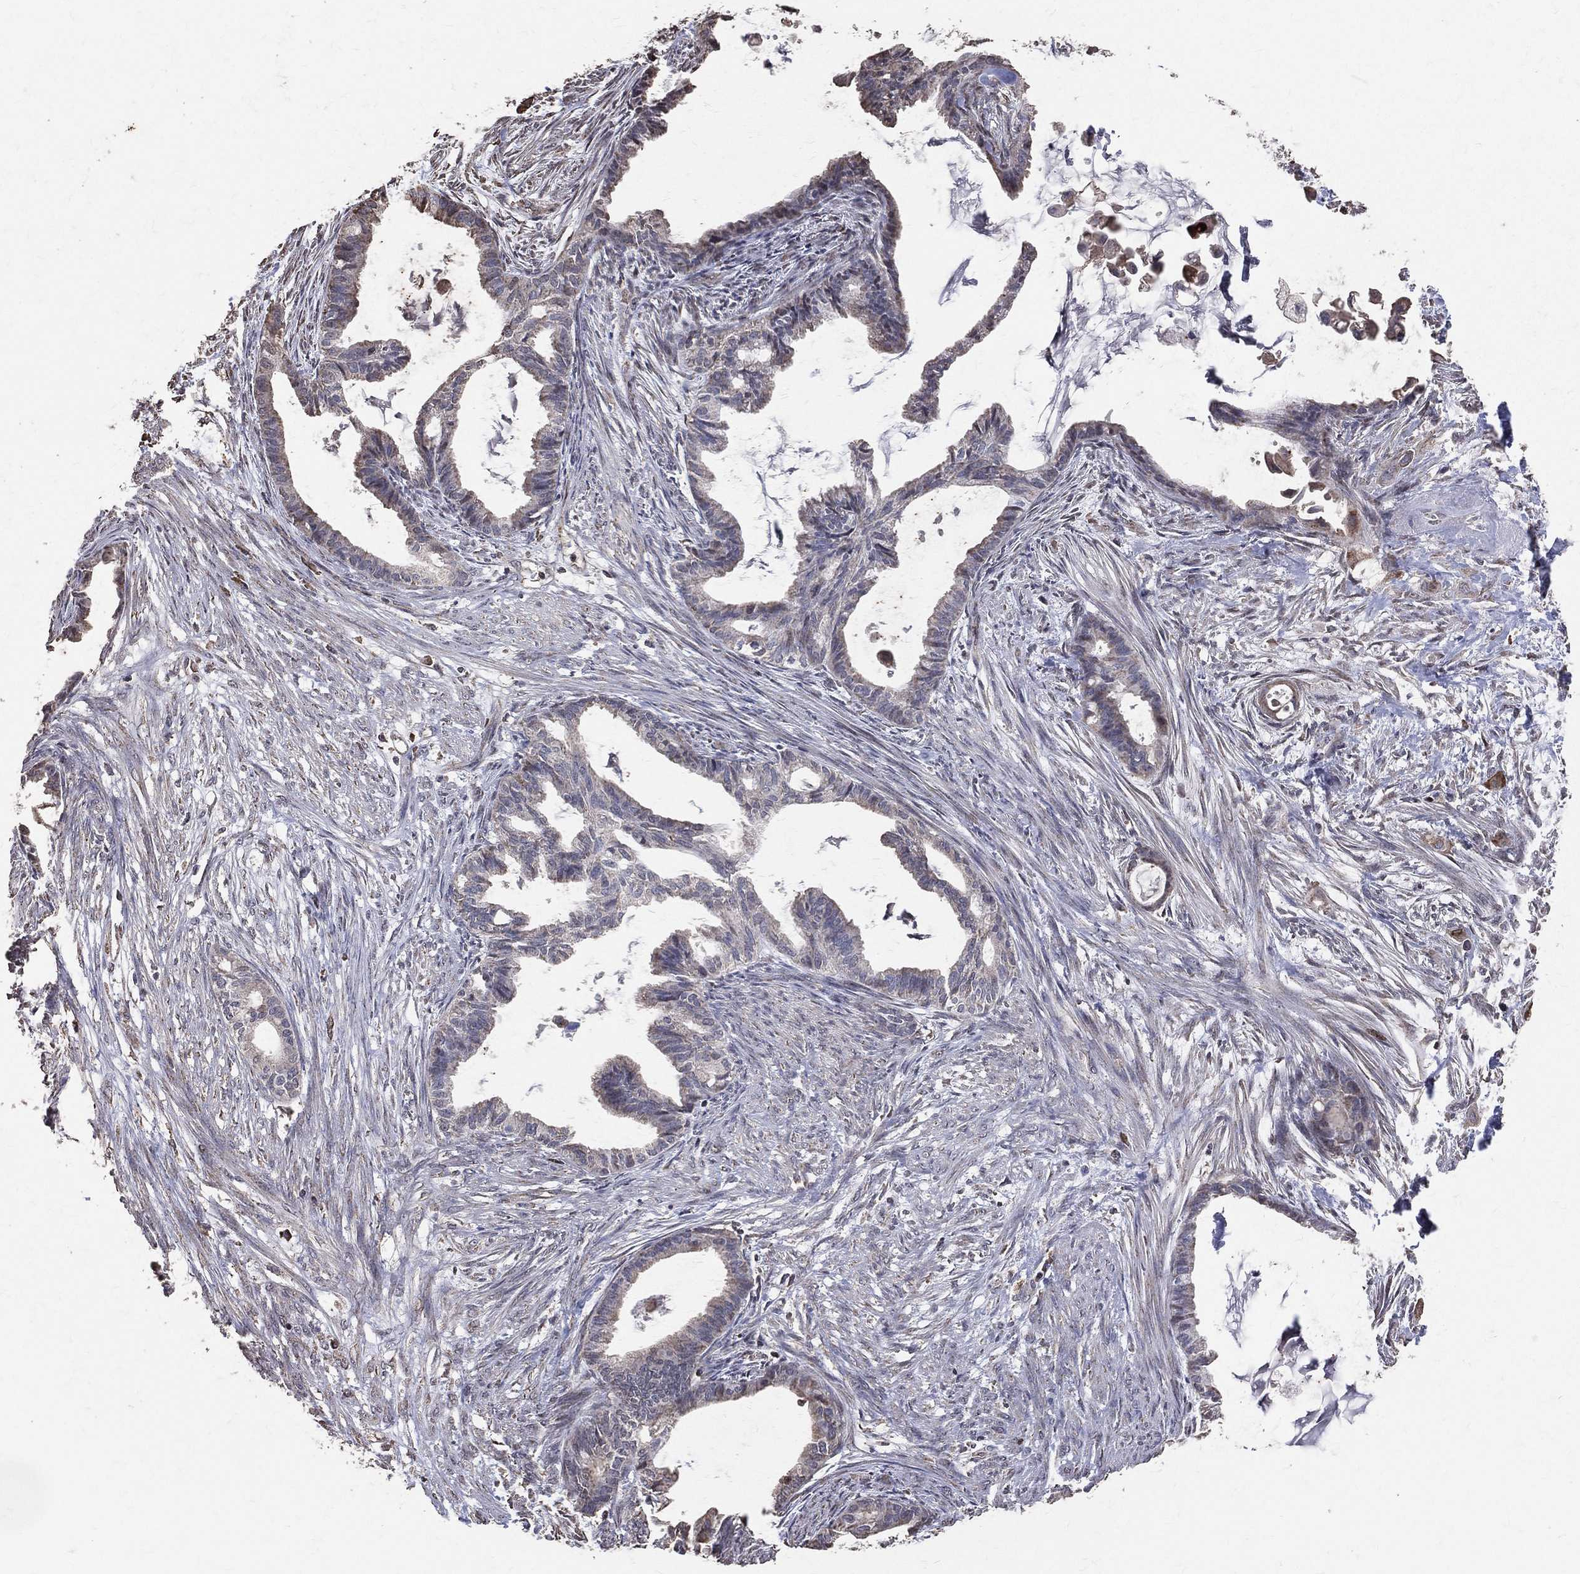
{"staining": {"intensity": "weak", "quantity": "<25%", "location": "cytoplasmic/membranous"}, "tissue": "endometrial cancer", "cell_type": "Tumor cells", "image_type": "cancer", "snomed": [{"axis": "morphology", "description": "Adenocarcinoma, NOS"}, {"axis": "topography", "description": "Endometrium"}], "caption": "Protein analysis of endometrial cancer (adenocarcinoma) shows no significant staining in tumor cells. The staining was performed using DAB (3,3'-diaminobenzidine) to visualize the protein expression in brown, while the nuclei were stained in blue with hematoxylin (Magnification: 20x).", "gene": "LY6K", "patient": {"sex": "female", "age": 86}}